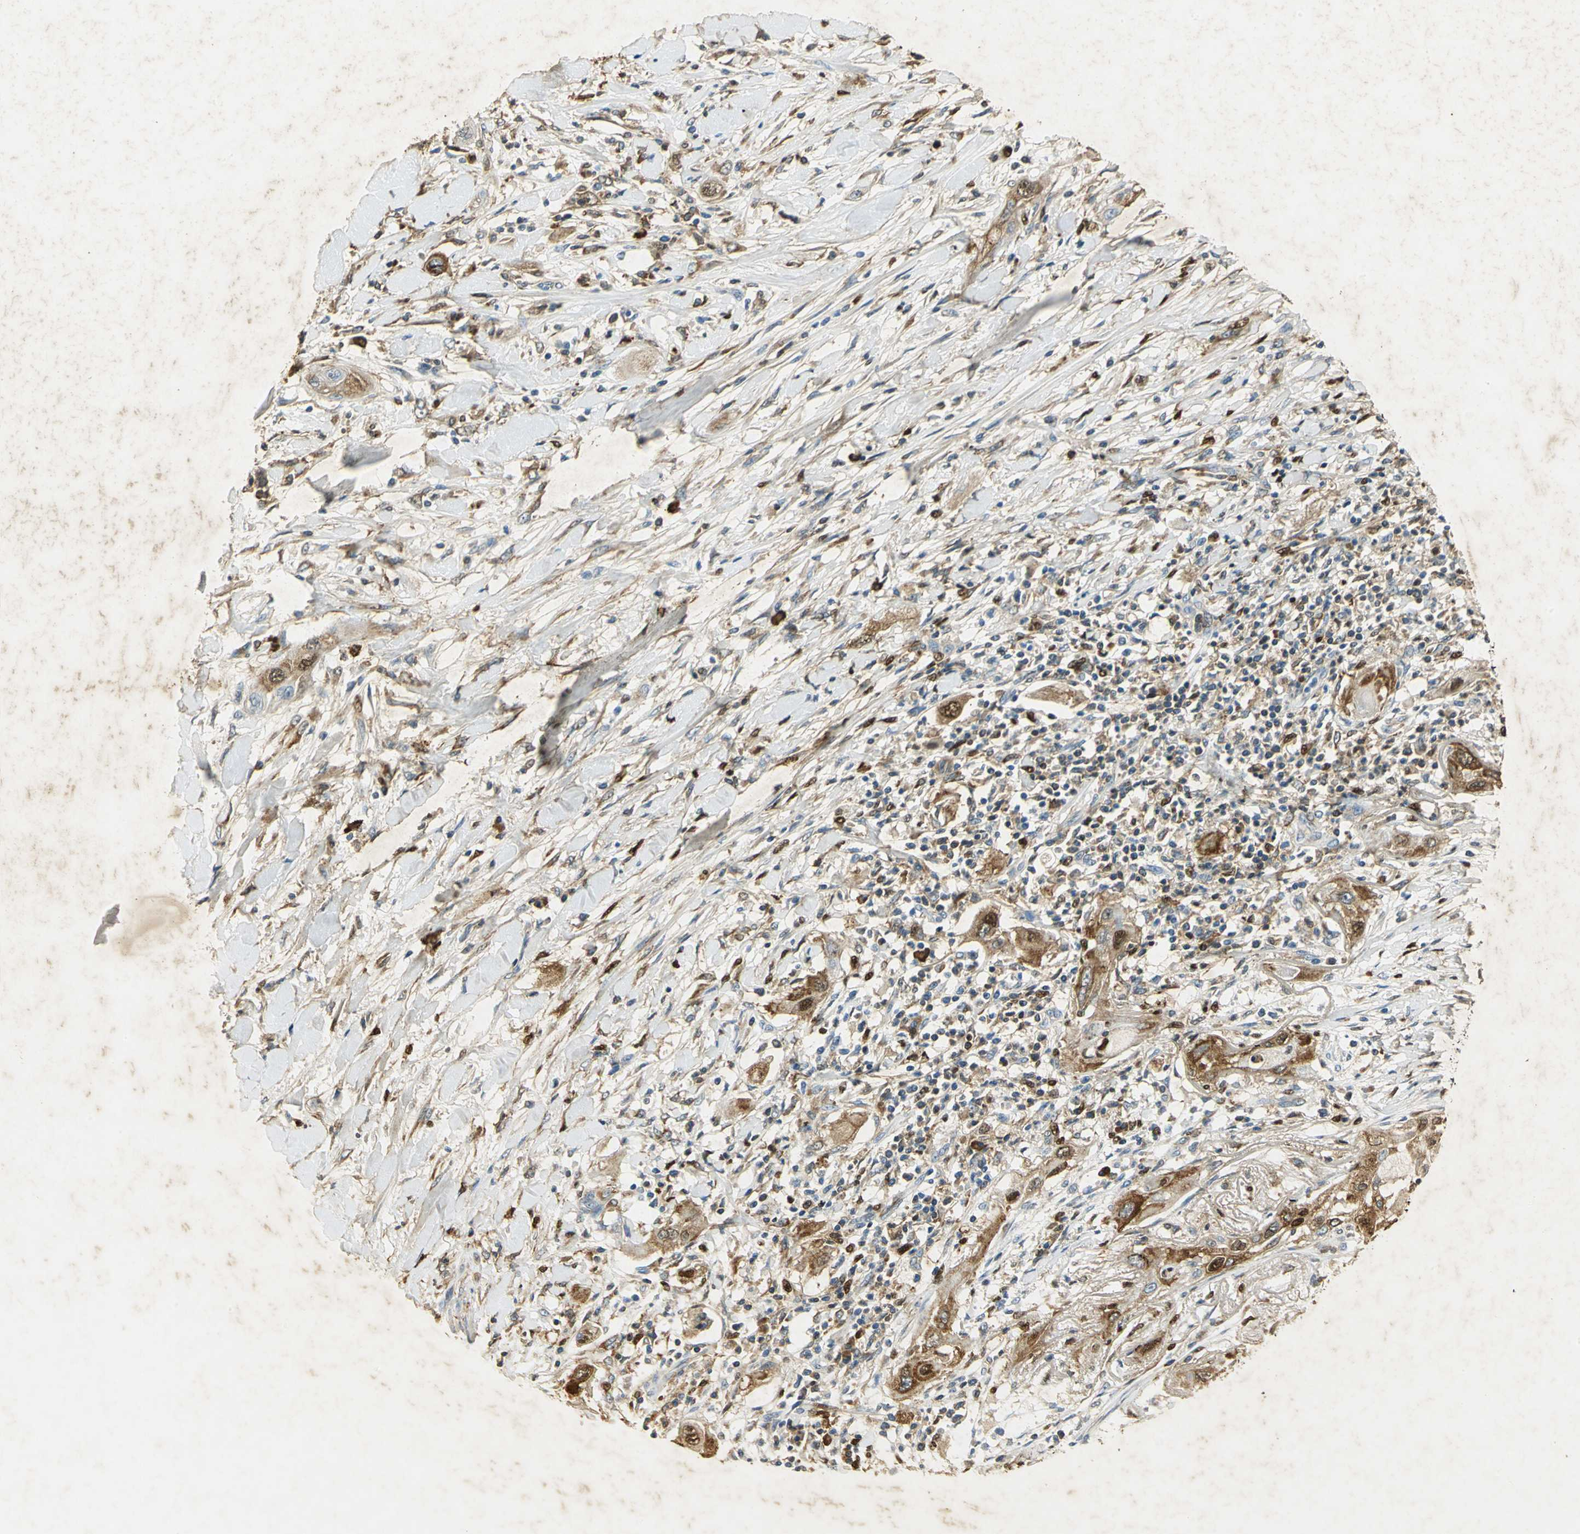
{"staining": {"intensity": "moderate", "quantity": "25%-75%", "location": "cytoplasmic/membranous"}, "tissue": "lung cancer", "cell_type": "Tumor cells", "image_type": "cancer", "snomed": [{"axis": "morphology", "description": "Squamous cell carcinoma, NOS"}, {"axis": "topography", "description": "Lung"}], "caption": "Protein expression by IHC demonstrates moderate cytoplasmic/membranous positivity in about 25%-75% of tumor cells in lung cancer. (Brightfield microscopy of DAB IHC at high magnification).", "gene": "ANXA4", "patient": {"sex": "female", "age": 47}}